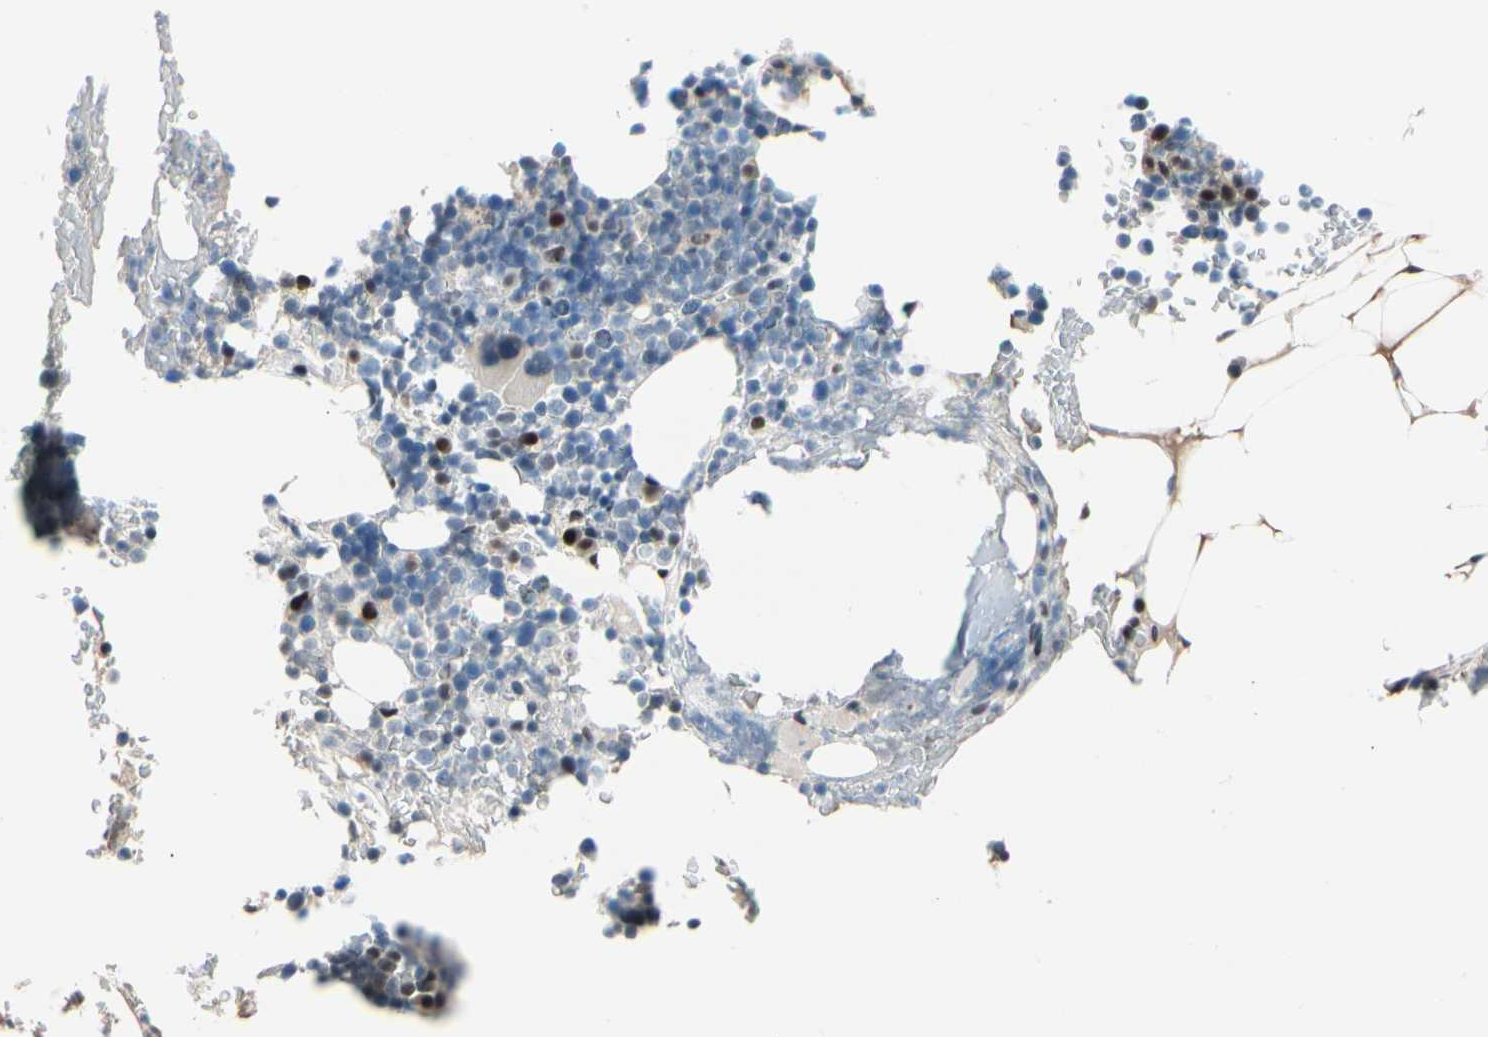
{"staining": {"intensity": "moderate", "quantity": "<25%", "location": "nuclear"}, "tissue": "bone marrow", "cell_type": "Hematopoietic cells", "image_type": "normal", "snomed": [{"axis": "morphology", "description": "Normal tissue, NOS"}, {"axis": "topography", "description": "Bone marrow"}], "caption": "An immunohistochemistry (IHC) micrograph of benign tissue is shown. Protein staining in brown shows moderate nuclear positivity in bone marrow within hematopoietic cells. (Stains: DAB in brown, nuclei in blue, Microscopy: brightfield microscopy at high magnification).", "gene": "FOXO3", "patient": {"sex": "female", "age": 66}}